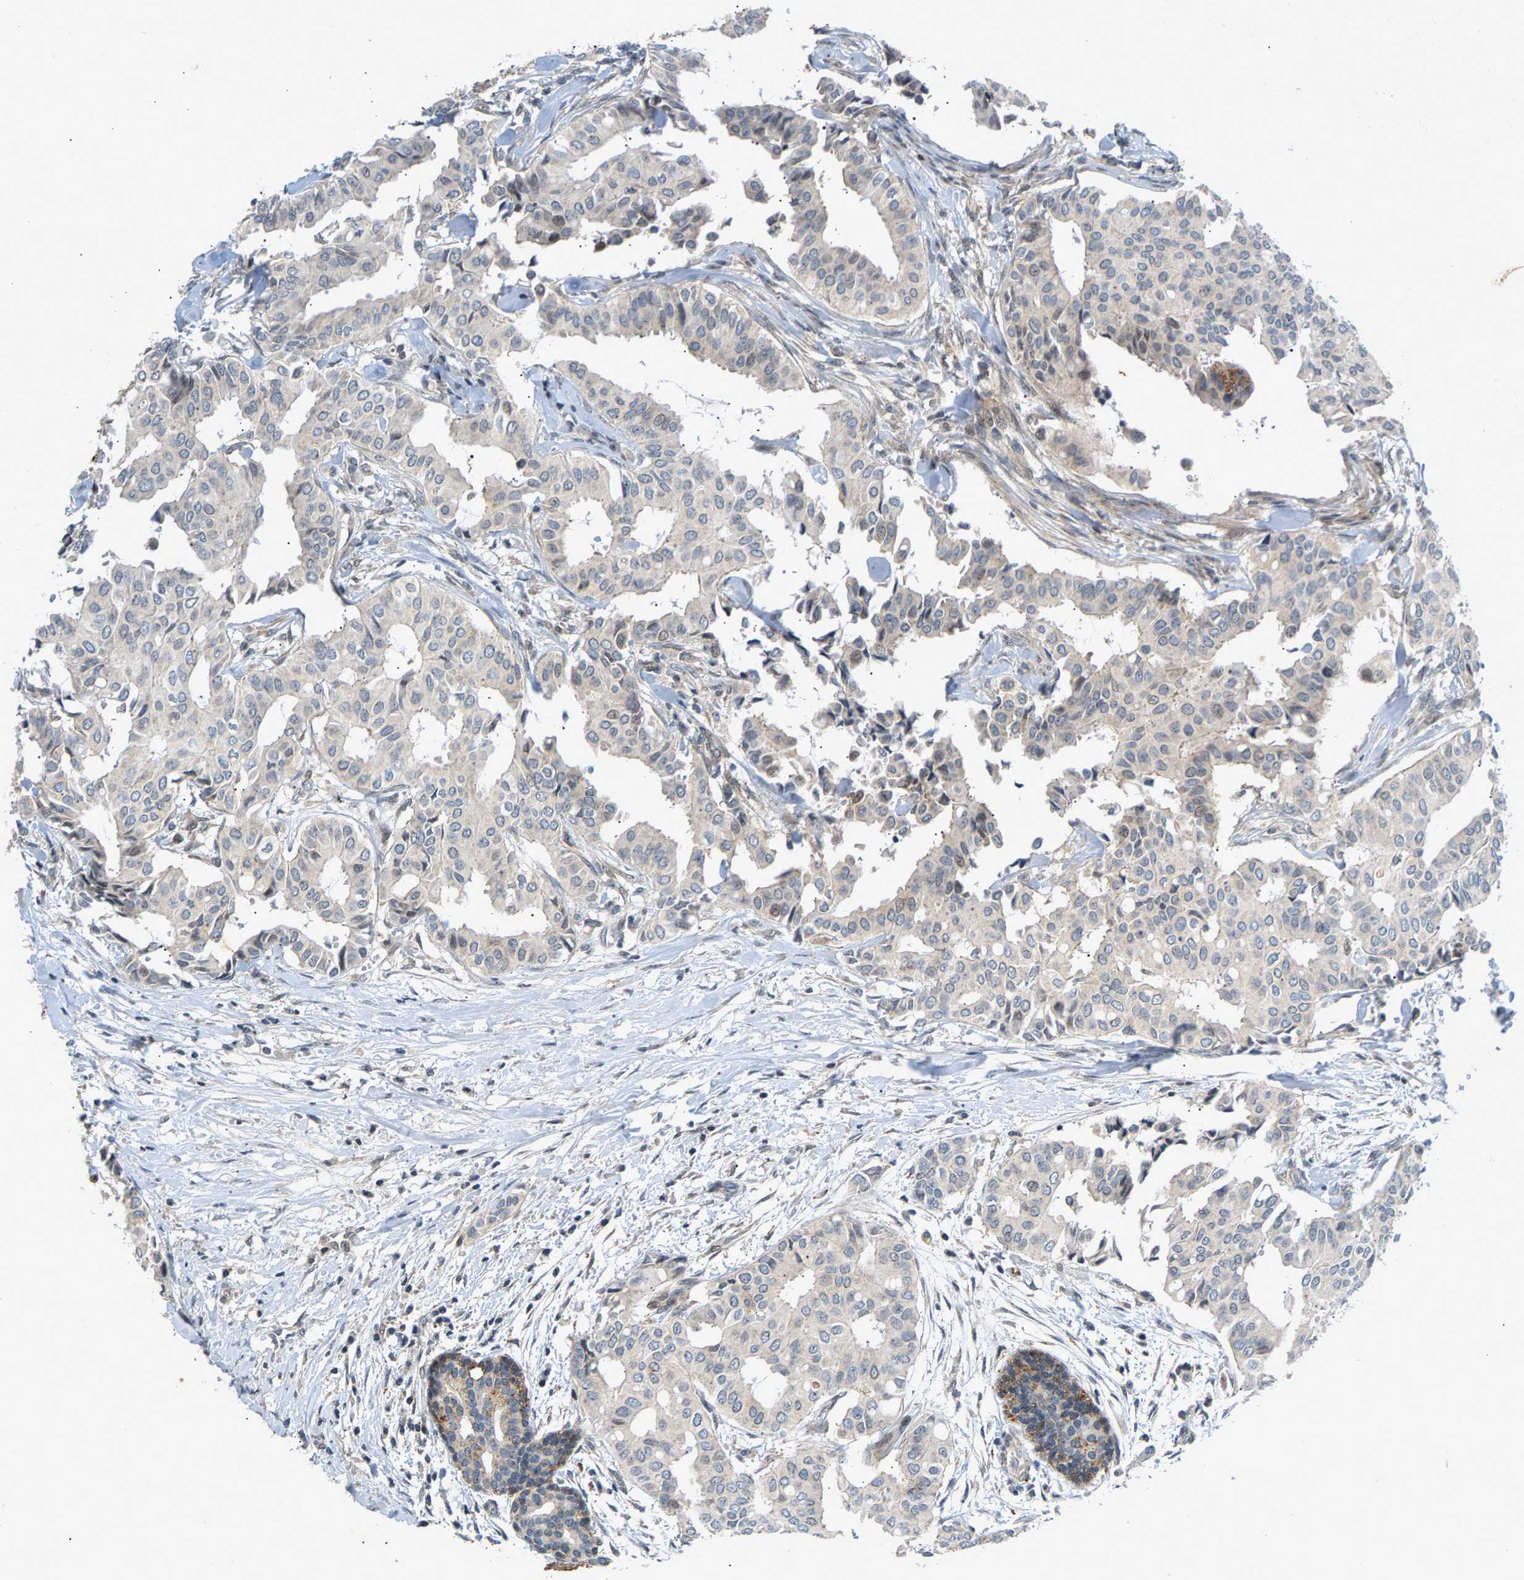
{"staining": {"intensity": "weak", "quantity": "<25%", "location": "cytoplasmic/membranous"}, "tissue": "head and neck cancer", "cell_type": "Tumor cells", "image_type": "cancer", "snomed": [{"axis": "morphology", "description": "Adenocarcinoma, NOS"}, {"axis": "topography", "description": "Salivary gland"}, {"axis": "topography", "description": "Head-Neck"}], "caption": "Head and neck adenocarcinoma was stained to show a protein in brown. There is no significant staining in tumor cells.", "gene": "ZPR1", "patient": {"sex": "female", "age": 59}}